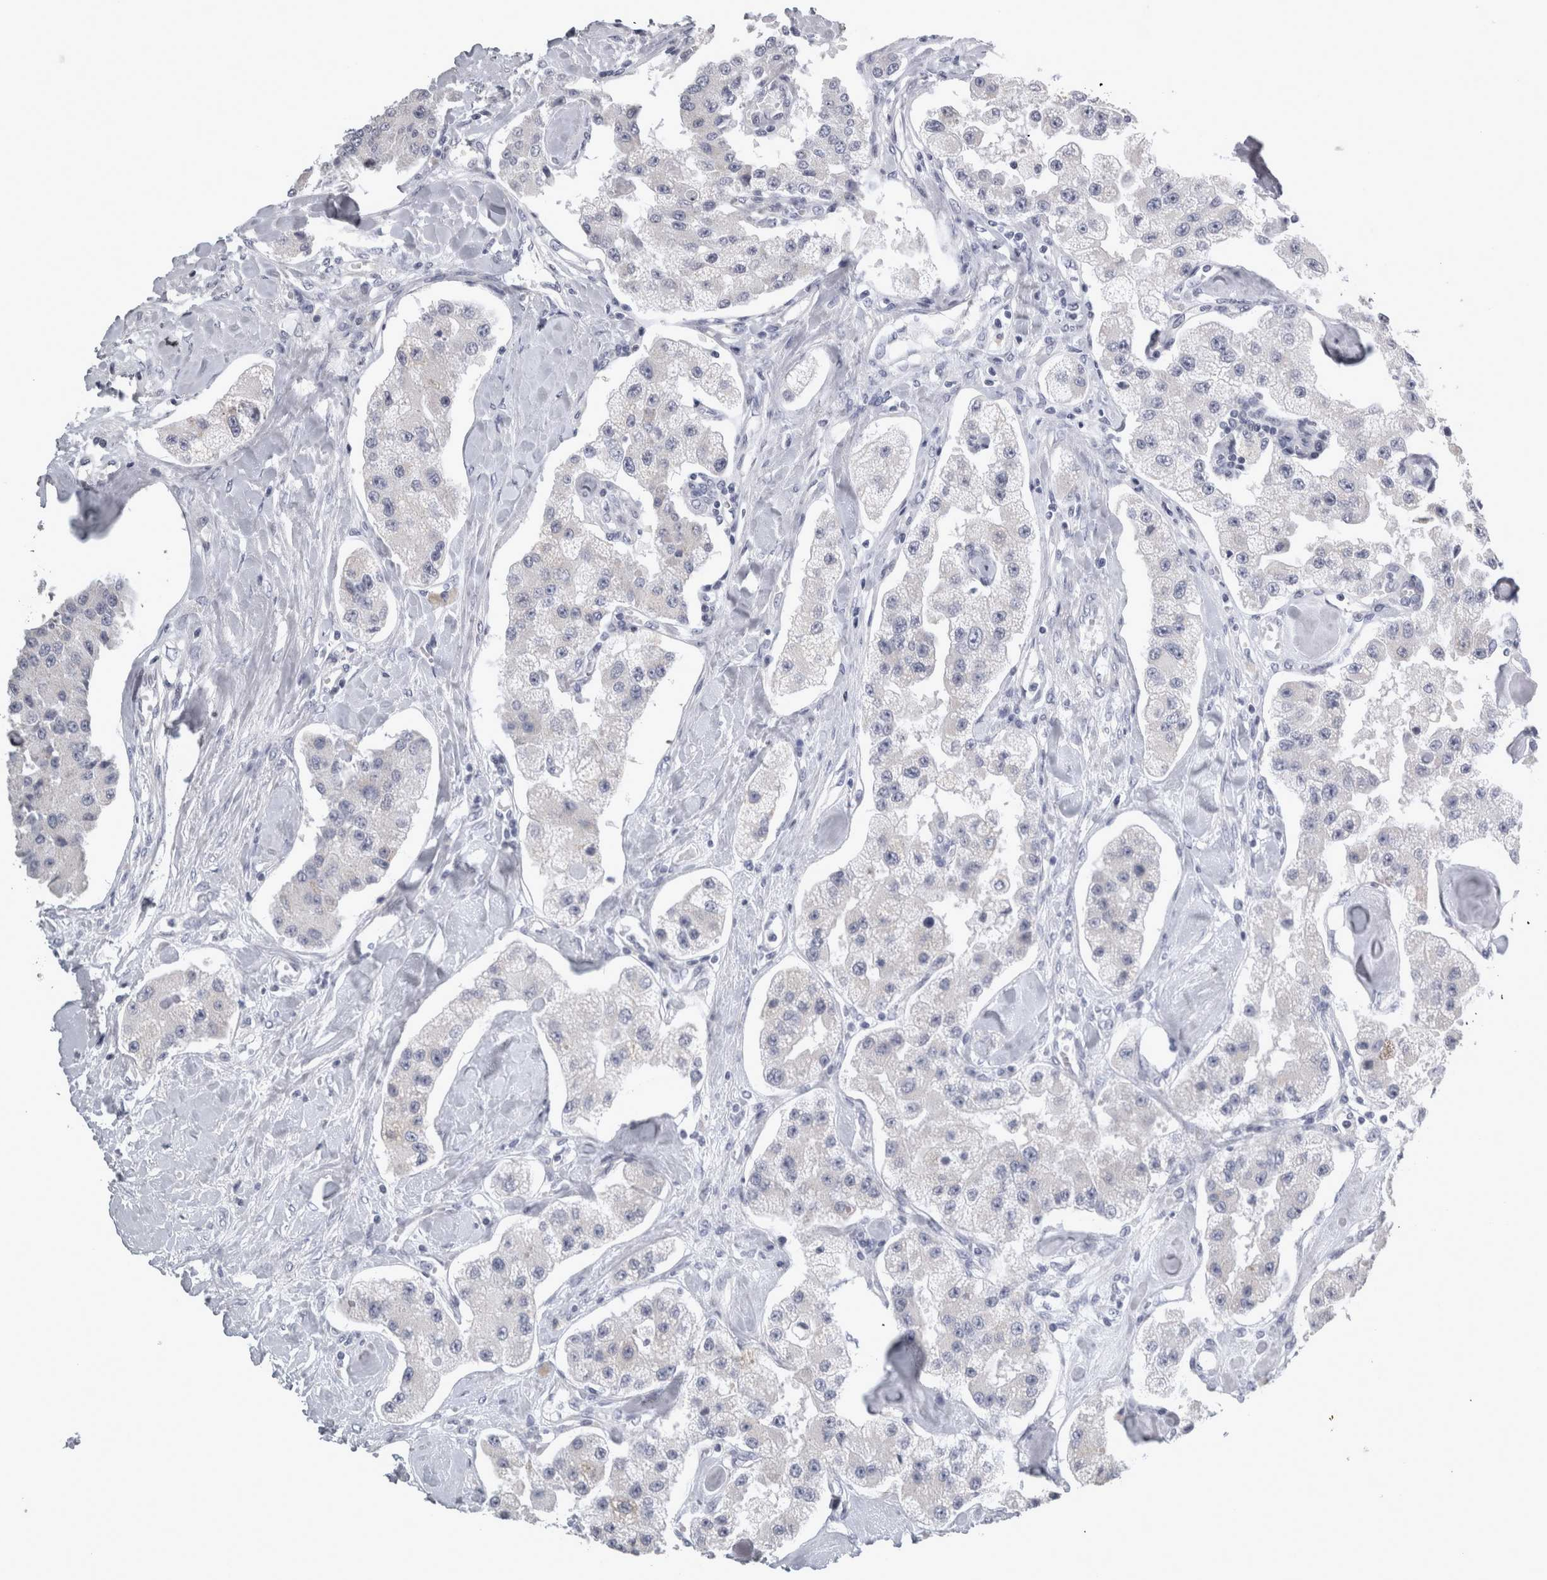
{"staining": {"intensity": "negative", "quantity": "none", "location": "none"}, "tissue": "carcinoid", "cell_type": "Tumor cells", "image_type": "cancer", "snomed": [{"axis": "morphology", "description": "Carcinoid, malignant, NOS"}, {"axis": "topography", "description": "Pancreas"}], "caption": "This is a image of immunohistochemistry (IHC) staining of carcinoid (malignant), which shows no expression in tumor cells.", "gene": "TCAP", "patient": {"sex": "male", "age": 41}}